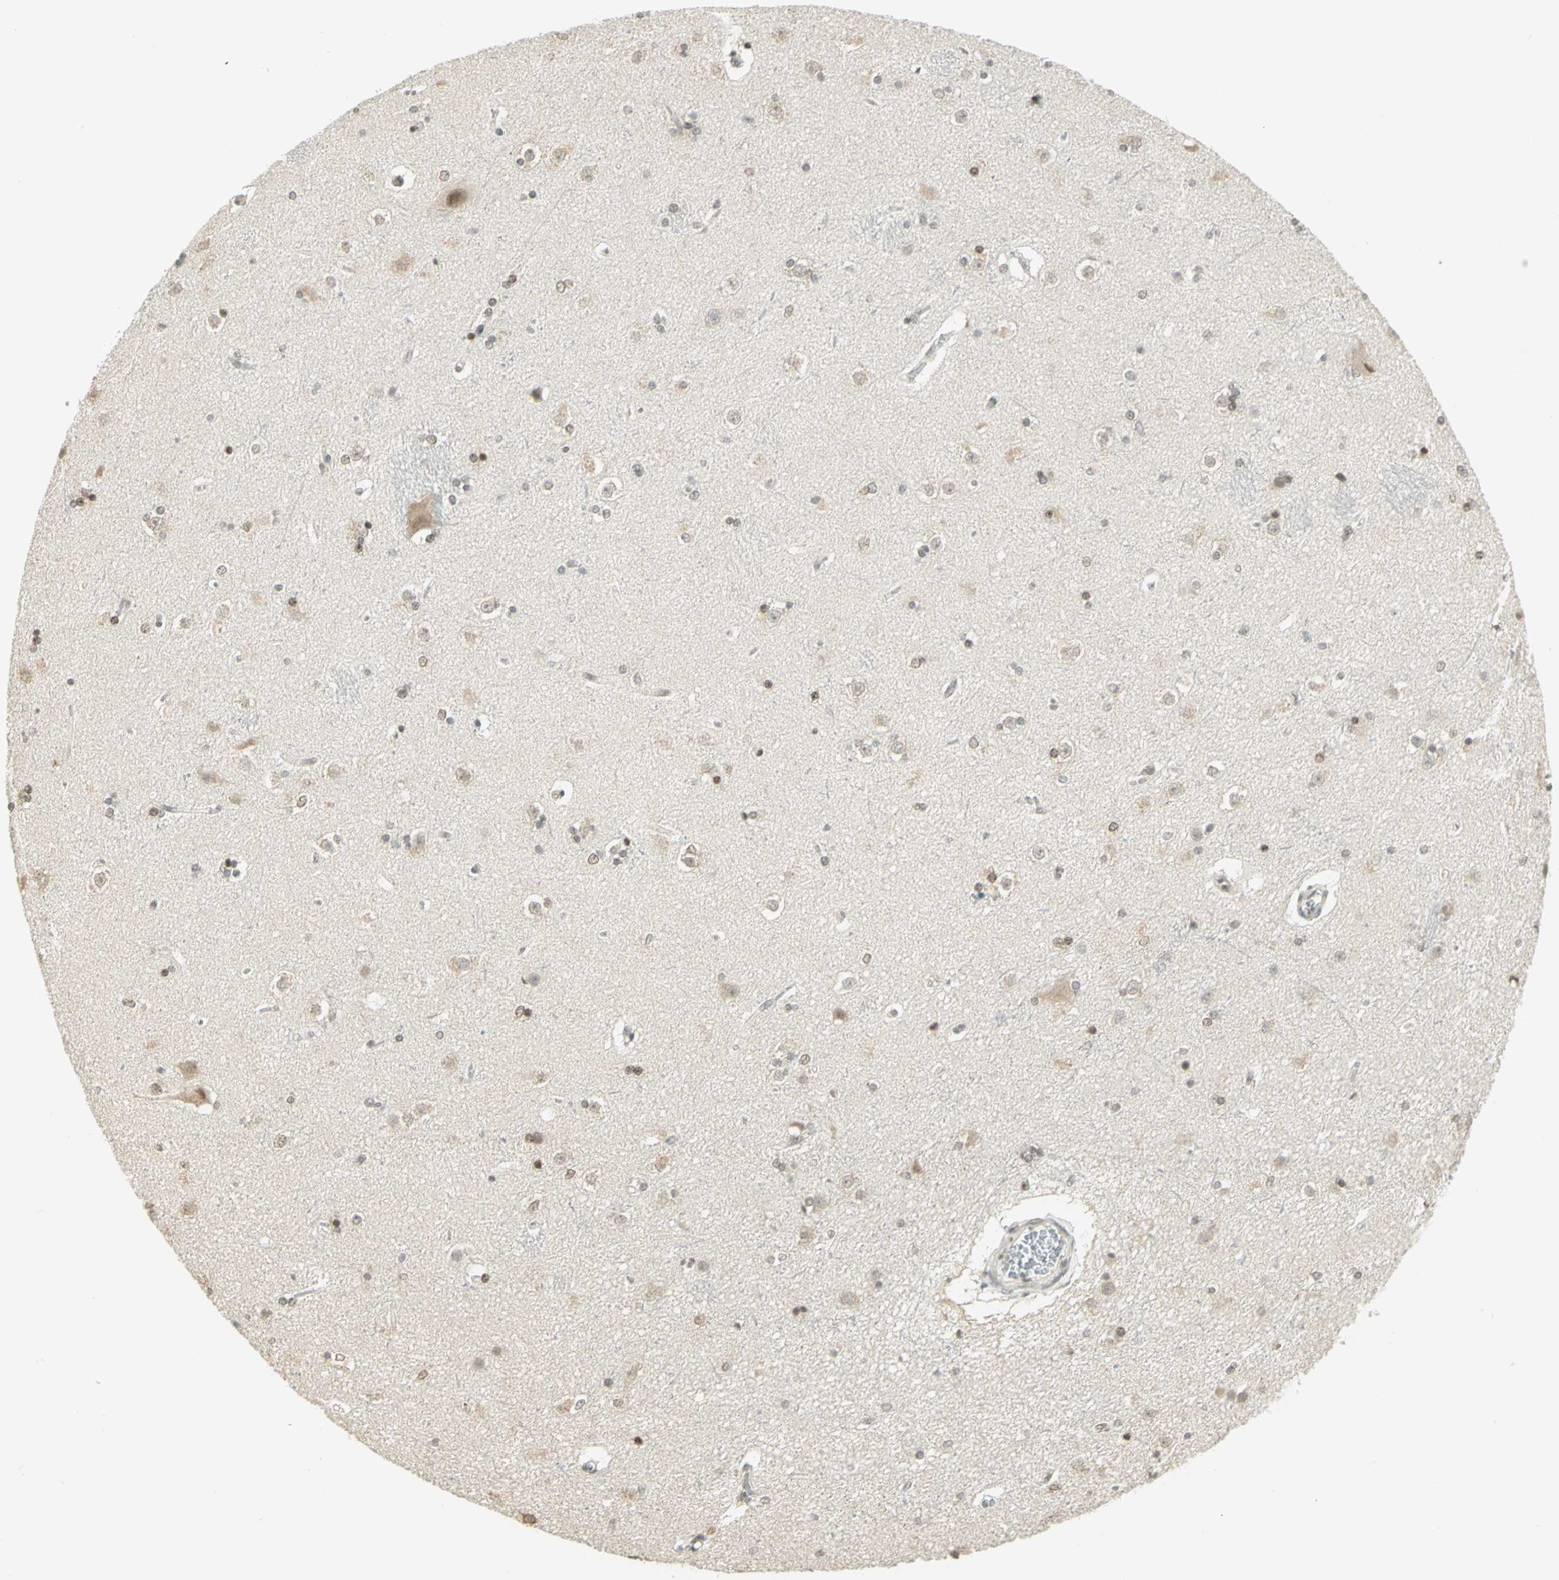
{"staining": {"intensity": "weak", "quantity": "<25%", "location": "nuclear"}, "tissue": "caudate", "cell_type": "Glial cells", "image_type": "normal", "snomed": [{"axis": "morphology", "description": "Normal tissue, NOS"}, {"axis": "topography", "description": "Lateral ventricle wall"}], "caption": "IHC photomicrograph of benign human caudate stained for a protein (brown), which shows no staining in glial cells. (DAB IHC visualized using brightfield microscopy, high magnification).", "gene": "SMARCA5", "patient": {"sex": "female", "age": 19}}